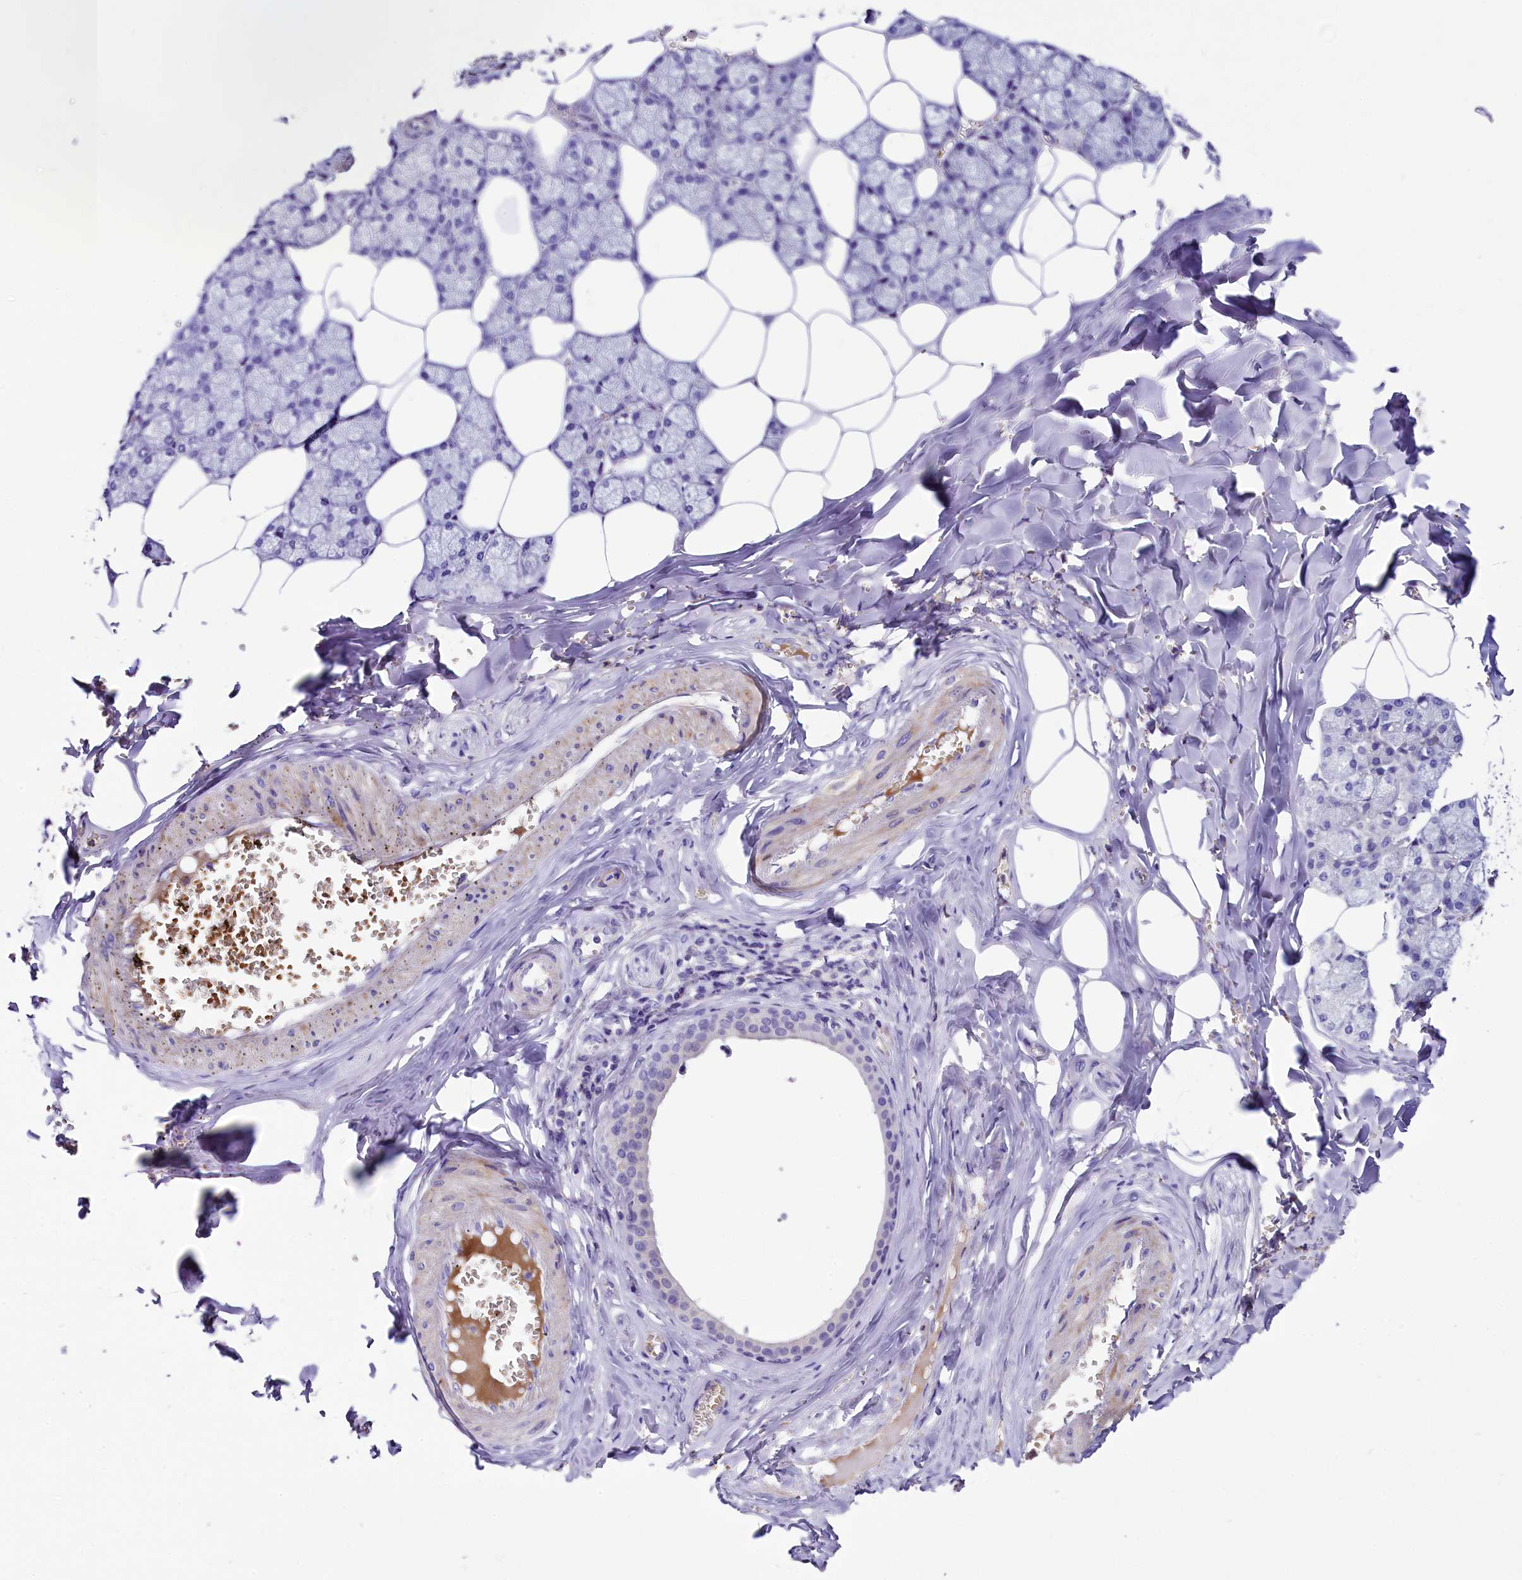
{"staining": {"intensity": "negative", "quantity": "none", "location": "none"}, "tissue": "salivary gland", "cell_type": "Glandular cells", "image_type": "normal", "snomed": [{"axis": "morphology", "description": "Normal tissue, NOS"}, {"axis": "topography", "description": "Salivary gland"}], "caption": "Salivary gland stained for a protein using IHC demonstrates no positivity glandular cells.", "gene": "MEX3B", "patient": {"sex": "male", "age": 62}}